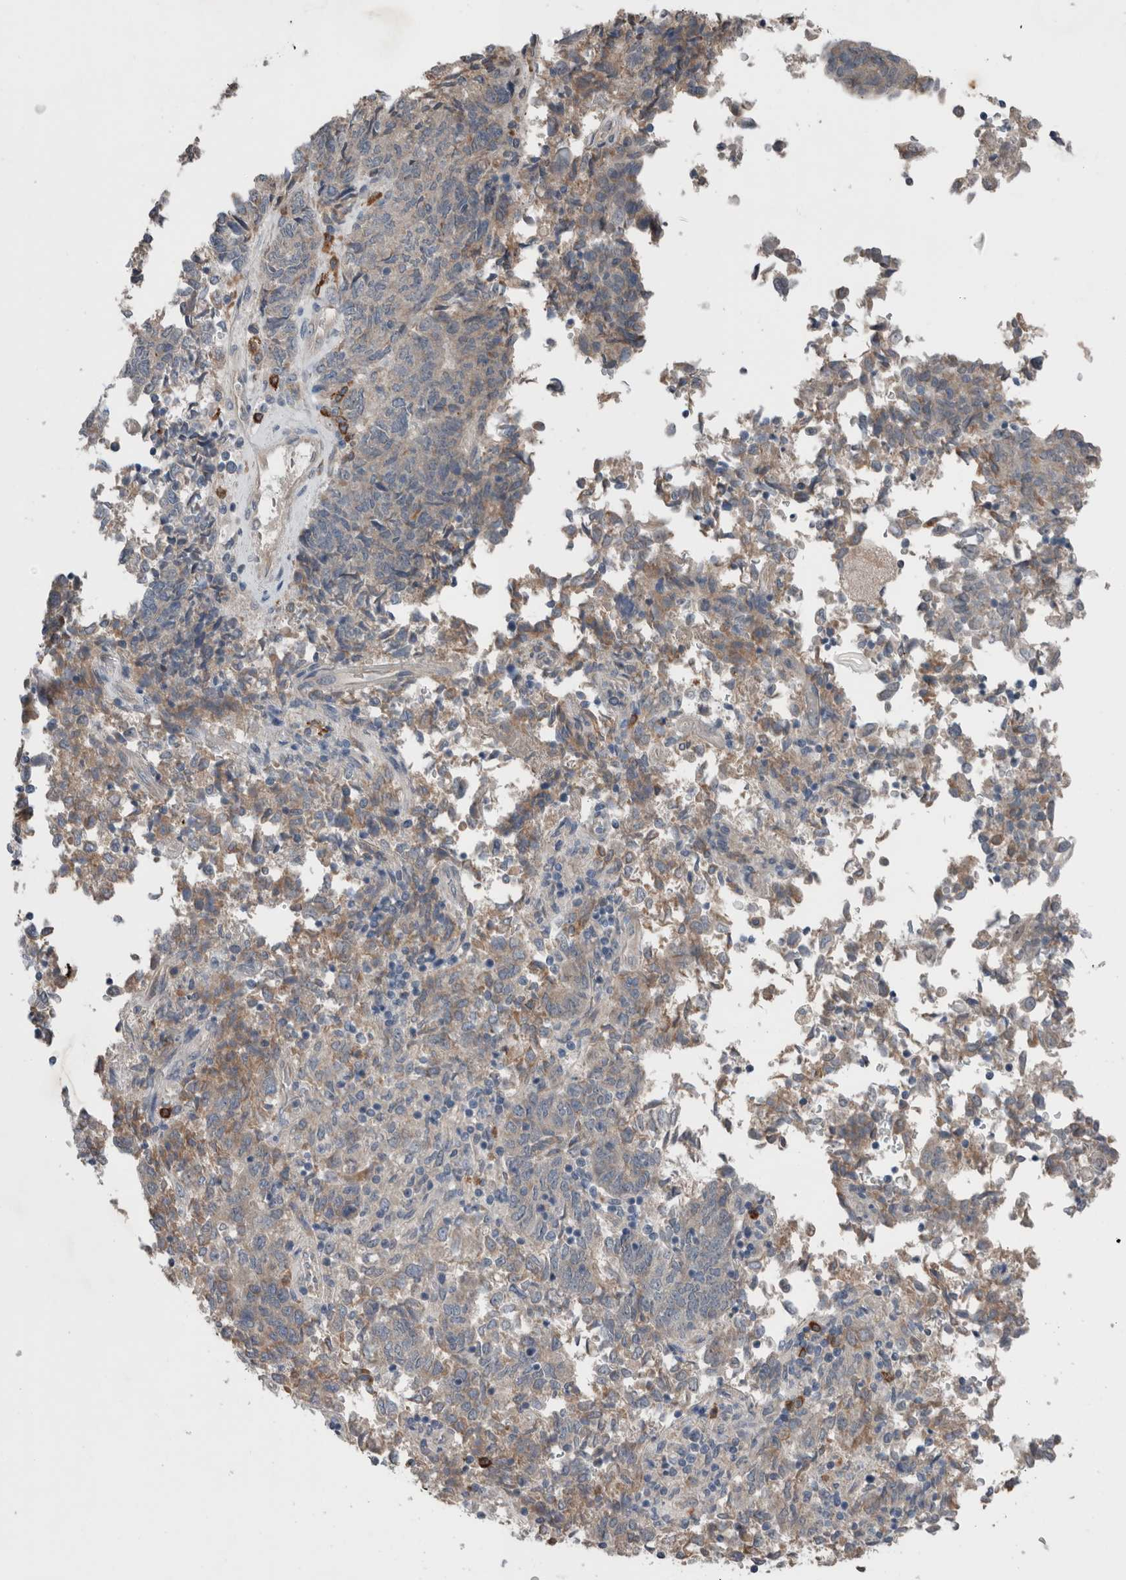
{"staining": {"intensity": "weak", "quantity": "<25%", "location": "cytoplasmic/membranous"}, "tissue": "endometrial cancer", "cell_type": "Tumor cells", "image_type": "cancer", "snomed": [{"axis": "morphology", "description": "Adenocarcinoma, NOS"}, {"axis": "topography", "description": "Endometrium"}], "caption": "A micrograph of endometrial adenocarcinoma stained for a protein demonstrates no brown staining in tumor cells.", "gene": "CRNN", "patient": {"sex": "female", "age": 80}}